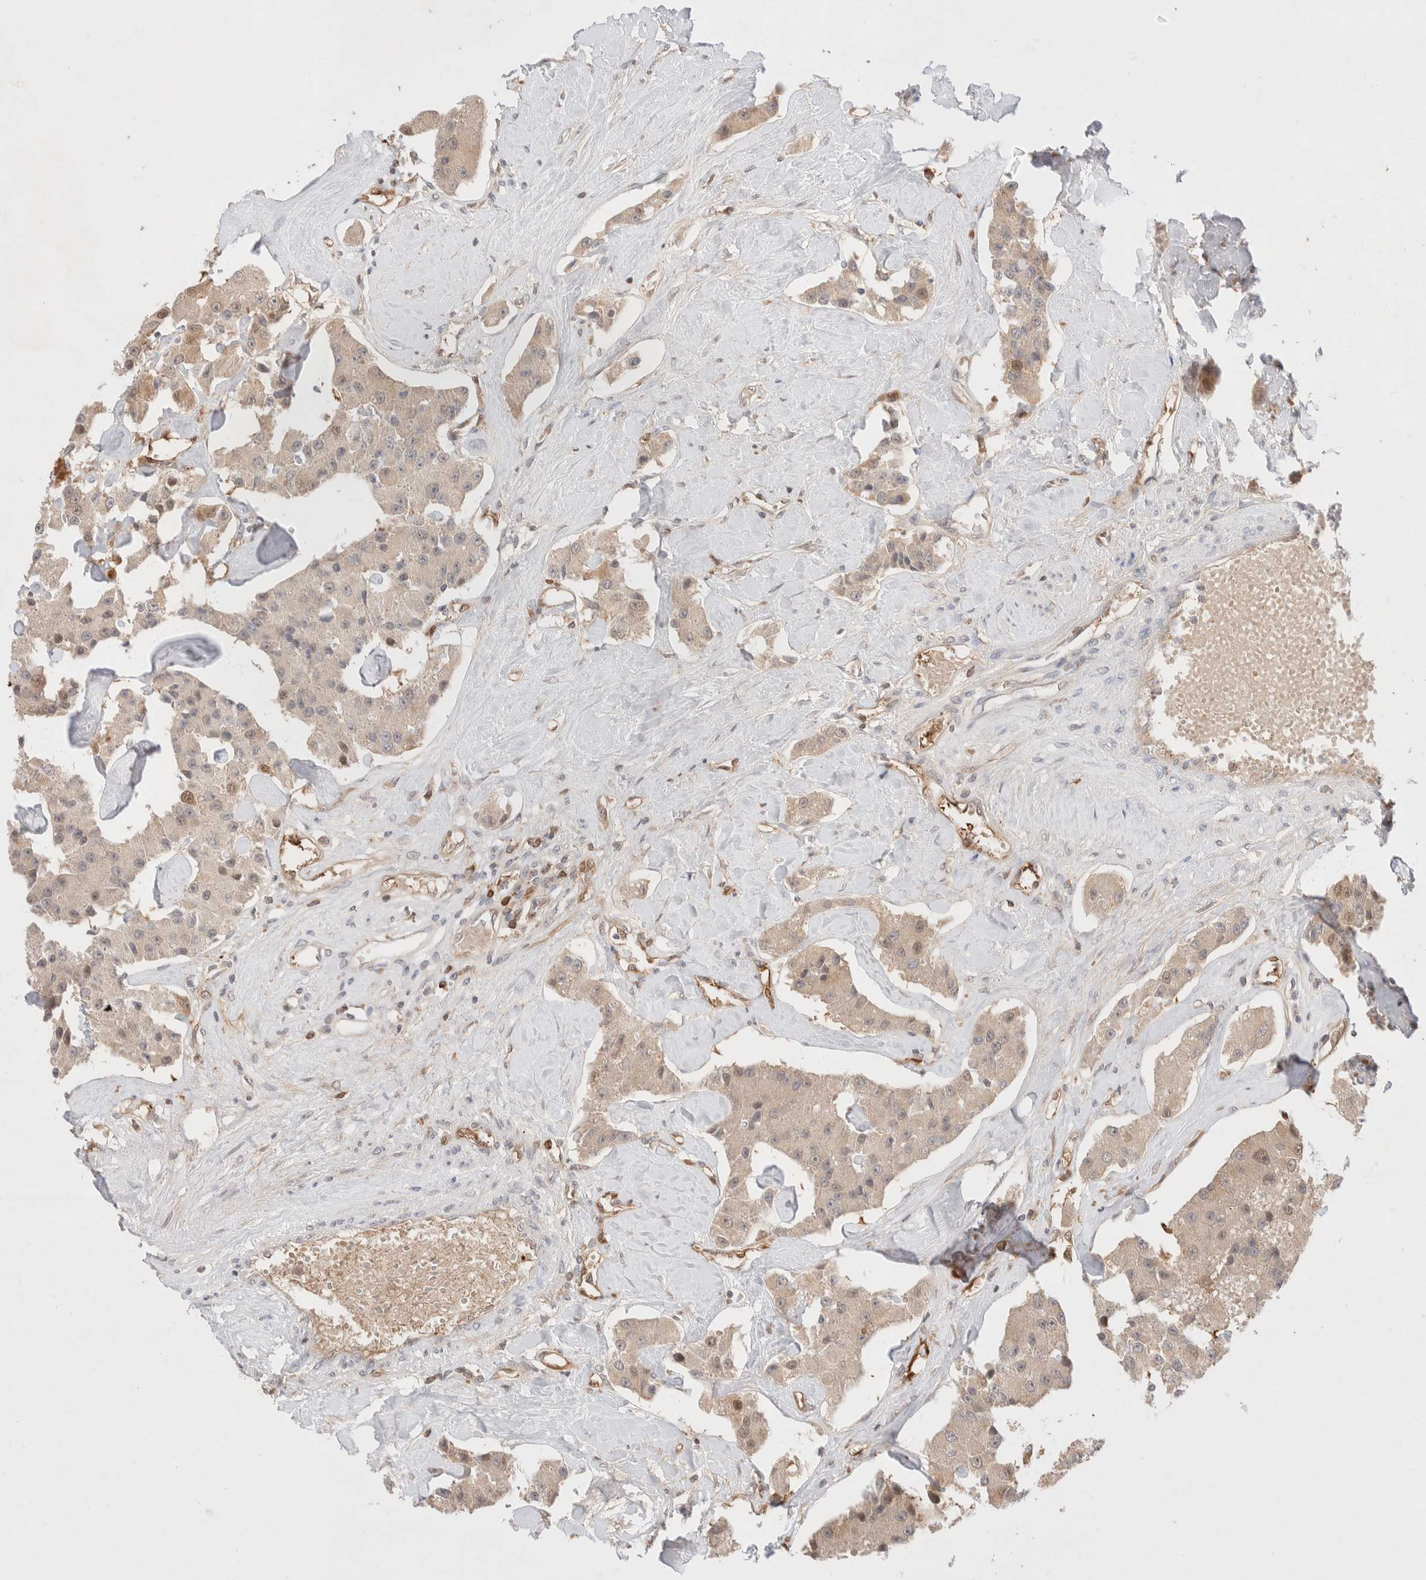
{"staining": {"intensity": "moderate", "quantity": "<25%", "location": "cytoplasmic/membranous,nuclear"}, "tissue": "carcinoid", "cell_type": "Tumor cells", "image_type": "cancer", "snomed": [{"axis": "morphology", "description": "Carcinoid, malignant, NOS"}, {"axis": "topography", "description": "Pancreas"}], "caption": "Human carcinoid stained for a protein (brown) reveals moderate cytoplasmic/membranous and nuclear positive staining in approximately <25% of tumor cells.", "gene": "STARD10", "patient": {"sex": "male", "age": 41}}